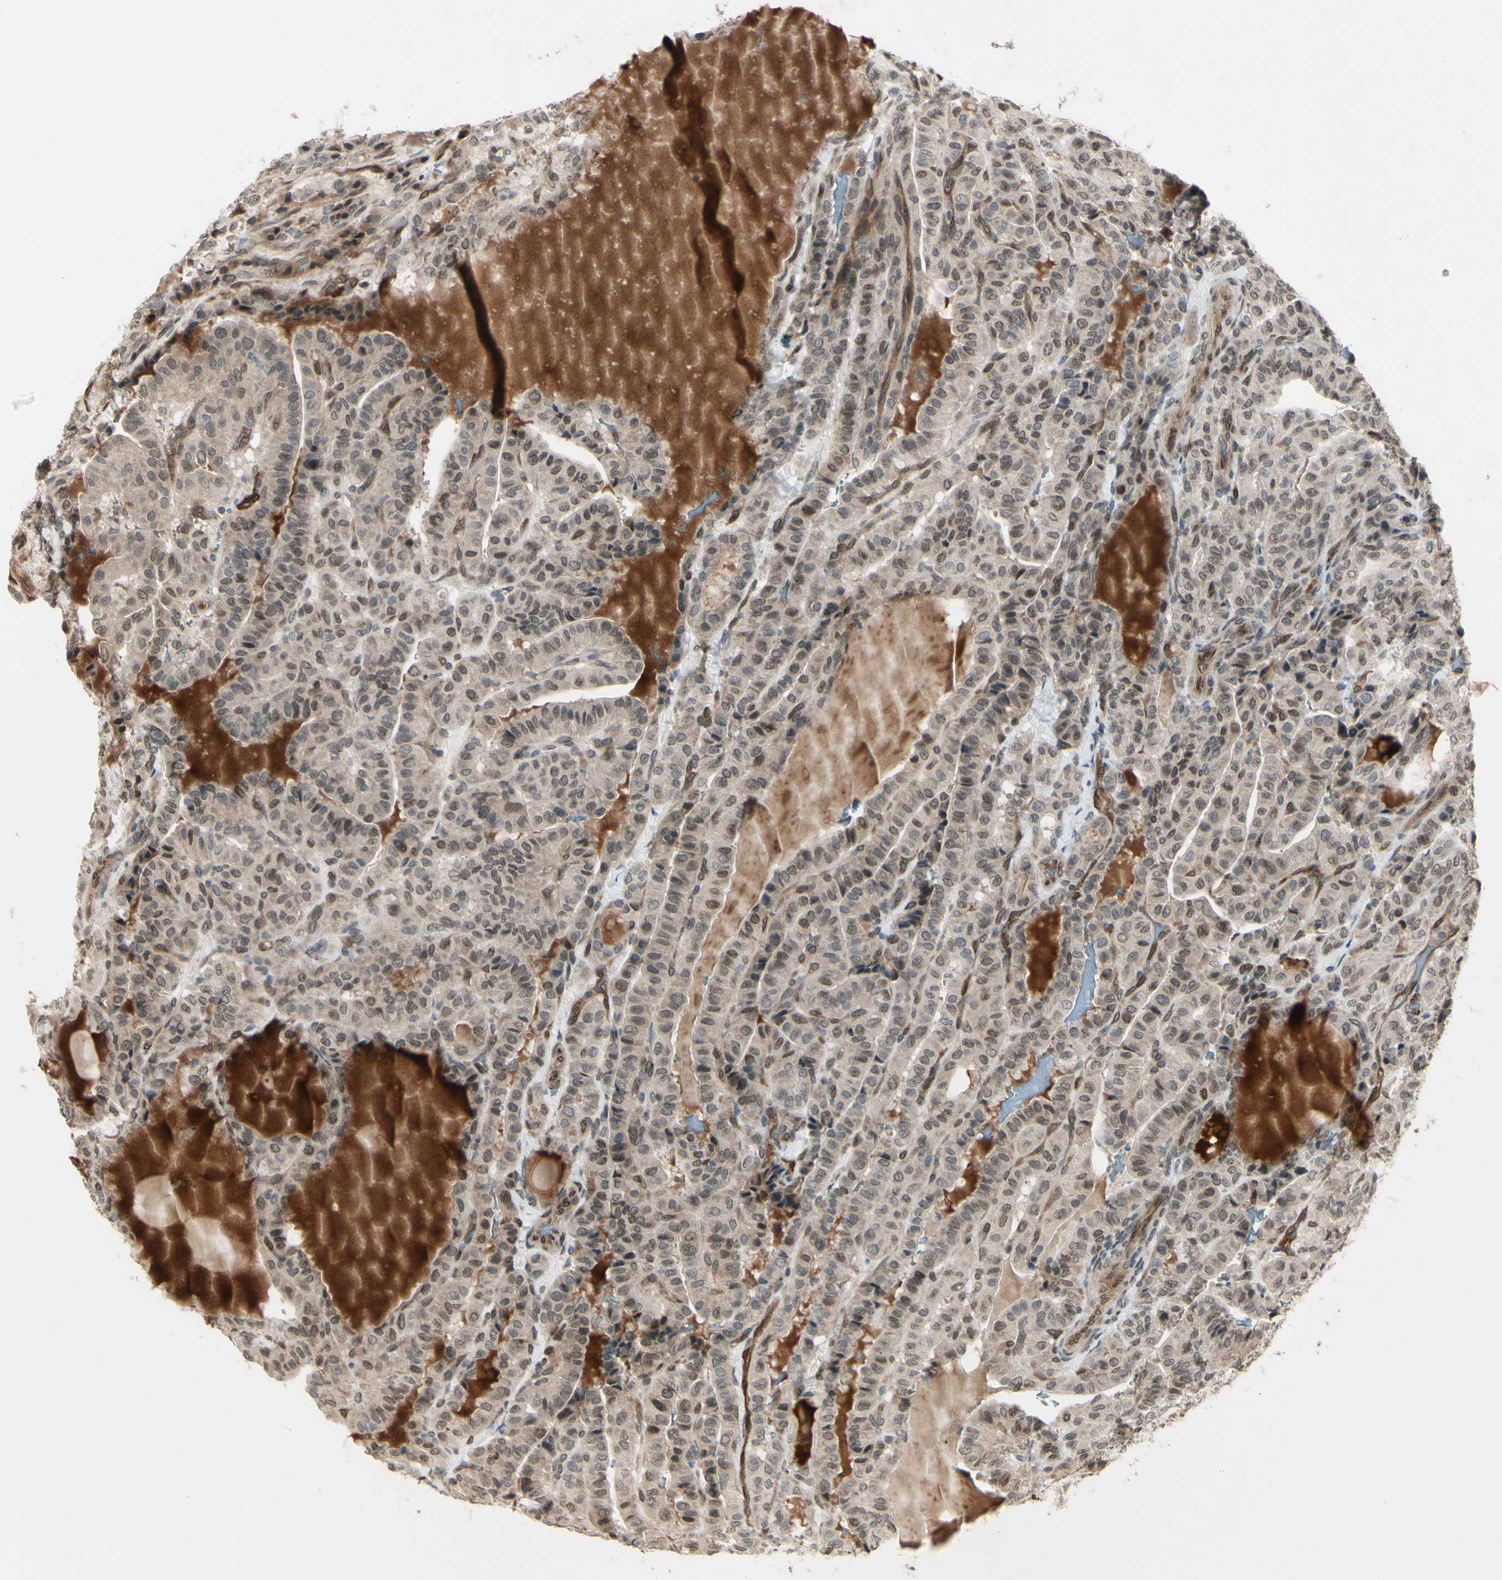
{"staining": {"intensity": "weak", "quantity": ">75%", "location": "cytoplasmic/membranous,nuclear"}, "tissue": "thyroid cancer", "cell_type": "Tumor cells", "image_type": "cancer", "snomed": [{"axis": "morphology", "description": "Papillary adenocarcinoma, NOS"}, {"axis": "topography", "description": "Thyroid gland"}], "caption": "Tumor cells show low levels of weak cytoplasmic/membranous and nuclear positivity in approximately >75% of cells in human thyroid cancer. (brown staining indicates protein expression, while blue staining denotes nuclei).", "gene": "MLF2", "patient": {"sex": "male", "age": 77}}